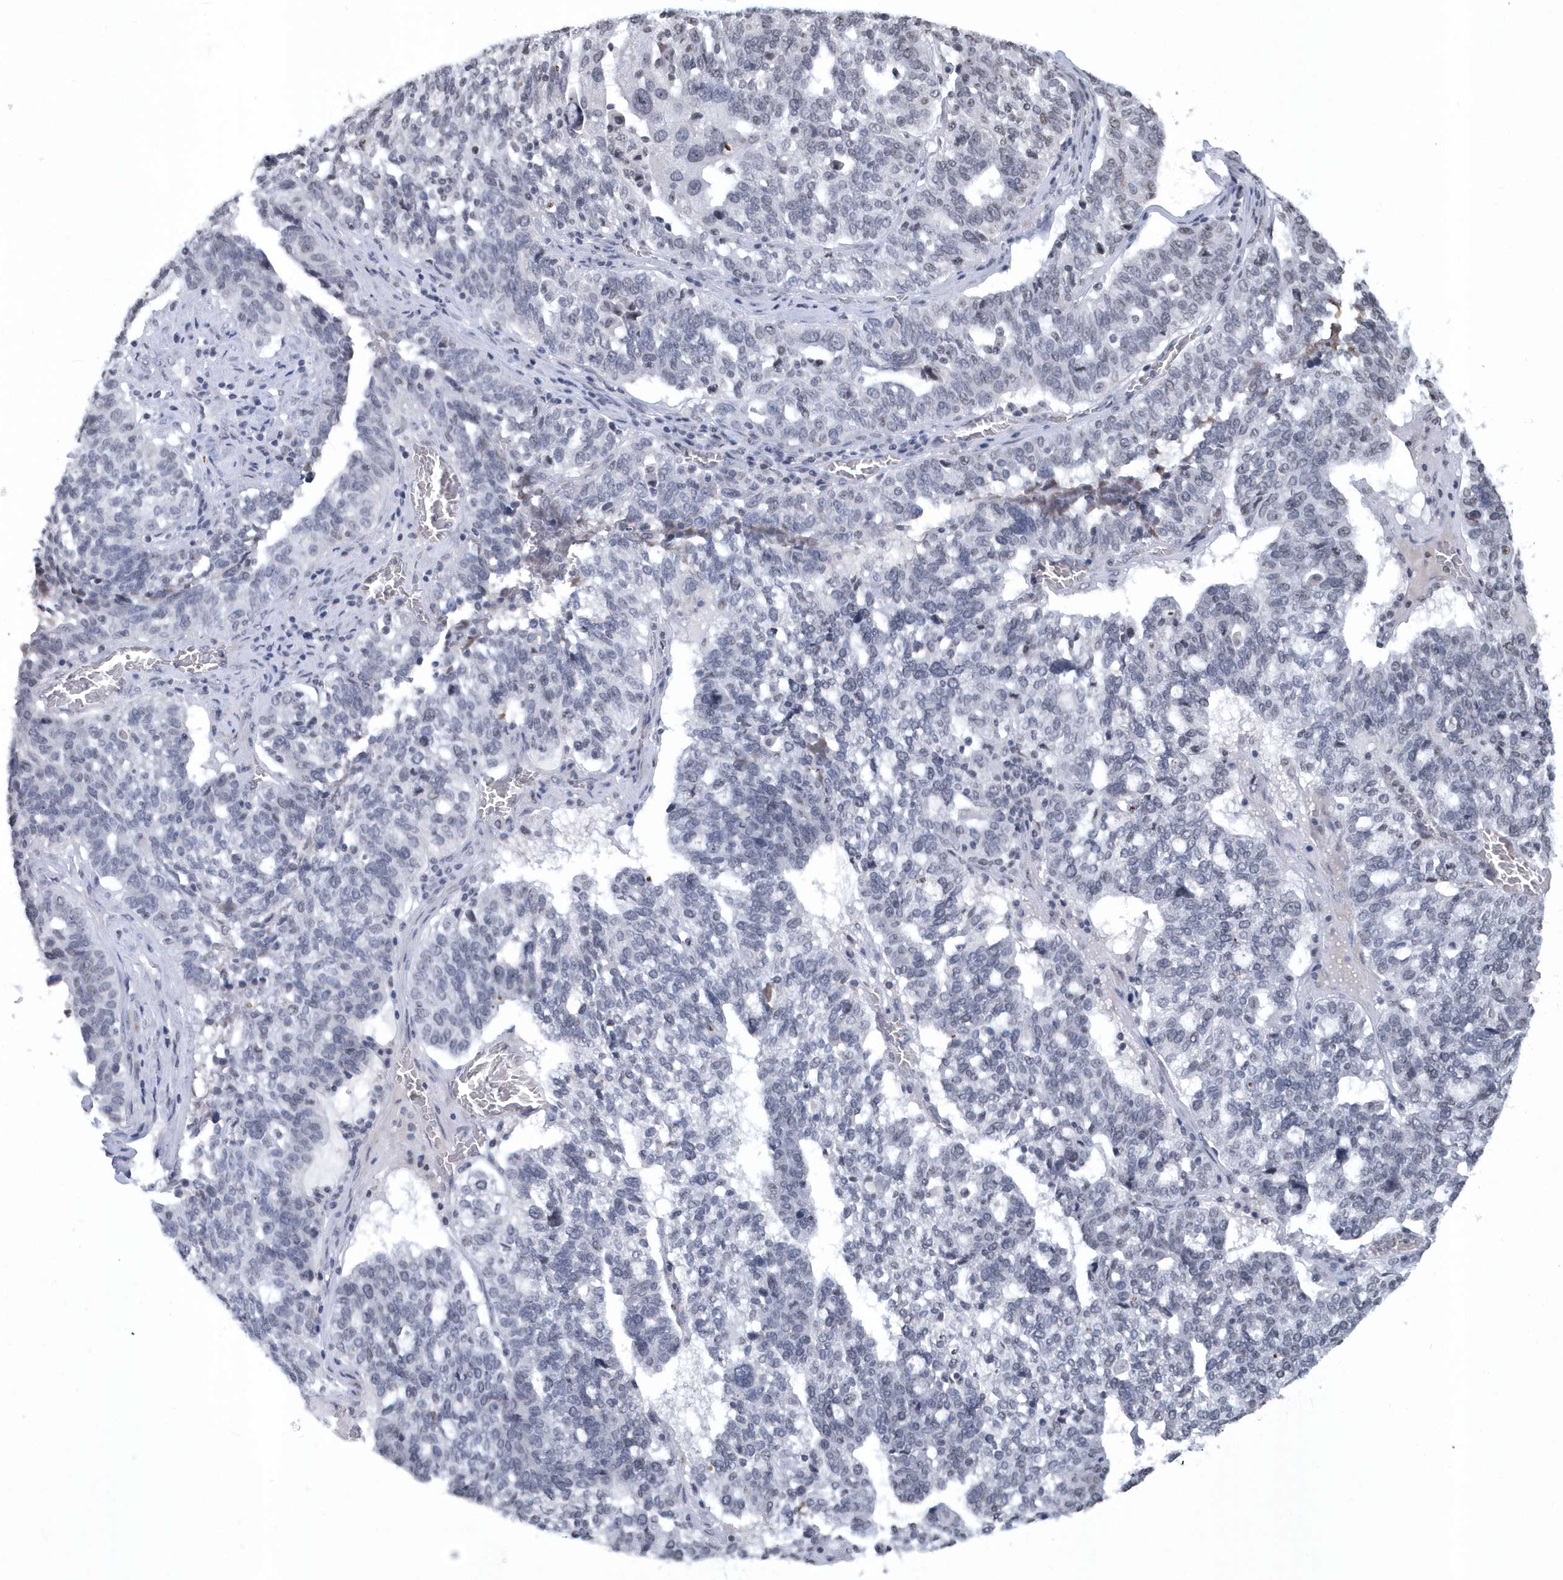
{"staining": {"intensity": "negative", "quantity": "none", "location": "none"}, "tissue": "ovarian cancer", "cell_type": "Tumor cells", "image_type": "cancer", "snomed": [{"axis": "morphology", "description": "Cystadenocarcinoma, serous, NOS"}, {"axis": "topography", "description": "Ovary"}], "caption": "This is an immunohistochemistry image of ovarian cancer (serous cystadenocarcinoma). There is no staining in tumor cells.", "gene": "VWA5B2", "patient": {"sex": "female", "age": 59}}